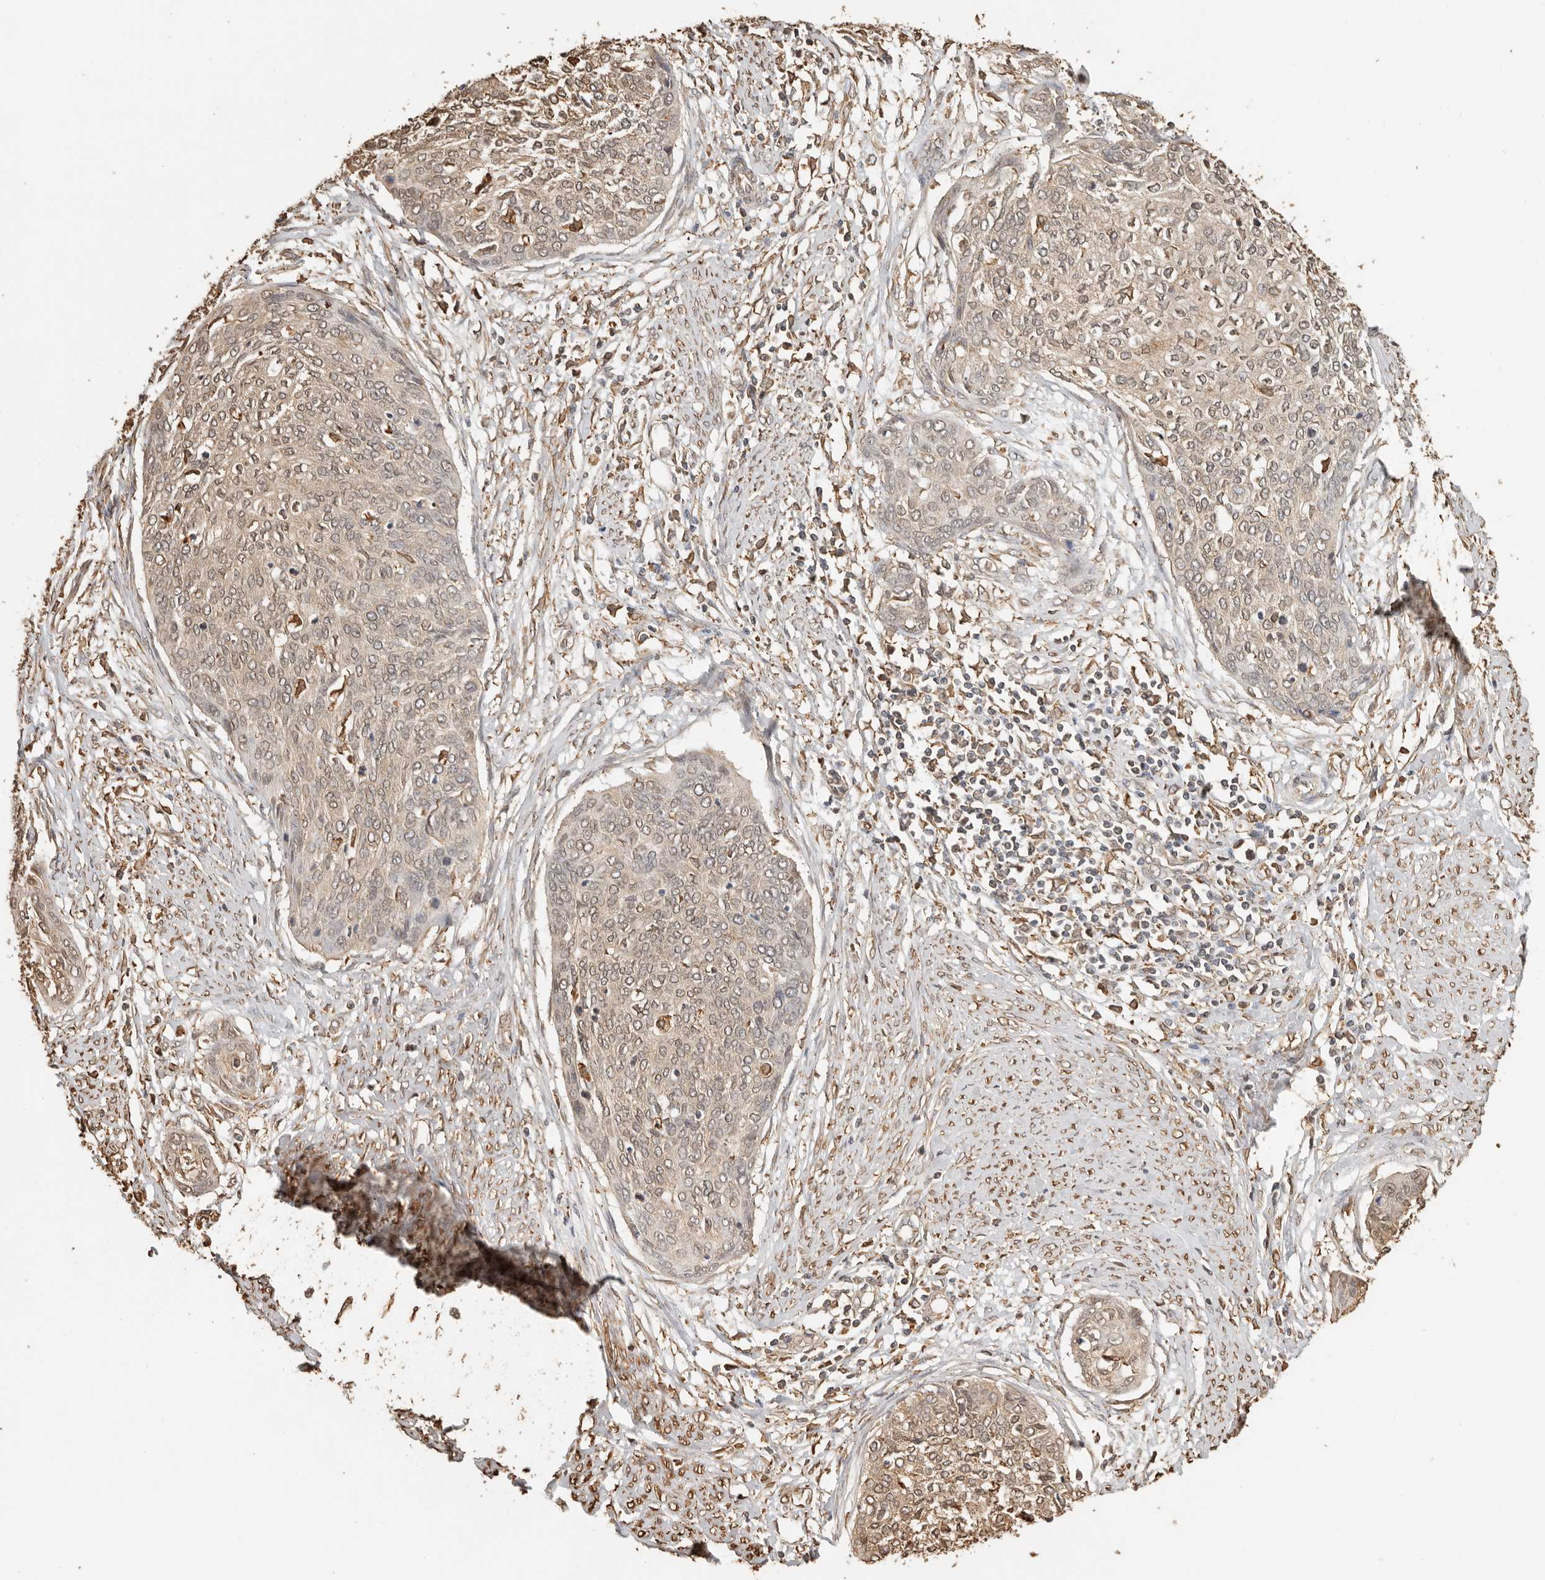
{"staining": {"intensity": "weak", "quantity": ">75%", "location": "cytoplasmic/membranous,nuclear"}, "tissue": "cervical cancer", "cell_type": "Tumor cells", "image_type": "cancer", "snomed": [{"axis": "morphology", "description": "Squamous cell carcinoma, NOS"}, {"axis": "topography", "description": "Cervix"}], "caption": "Cervical cancer tissue displays weak cytoplasmic/membranous and nuclear positivity in approximately >75% of tumor cells, visualized by immunohistochemistry. Nuclei are stained in blue.", "gene": "ARHGEF10L", "patient": {"sex": "female", "age": 37}}